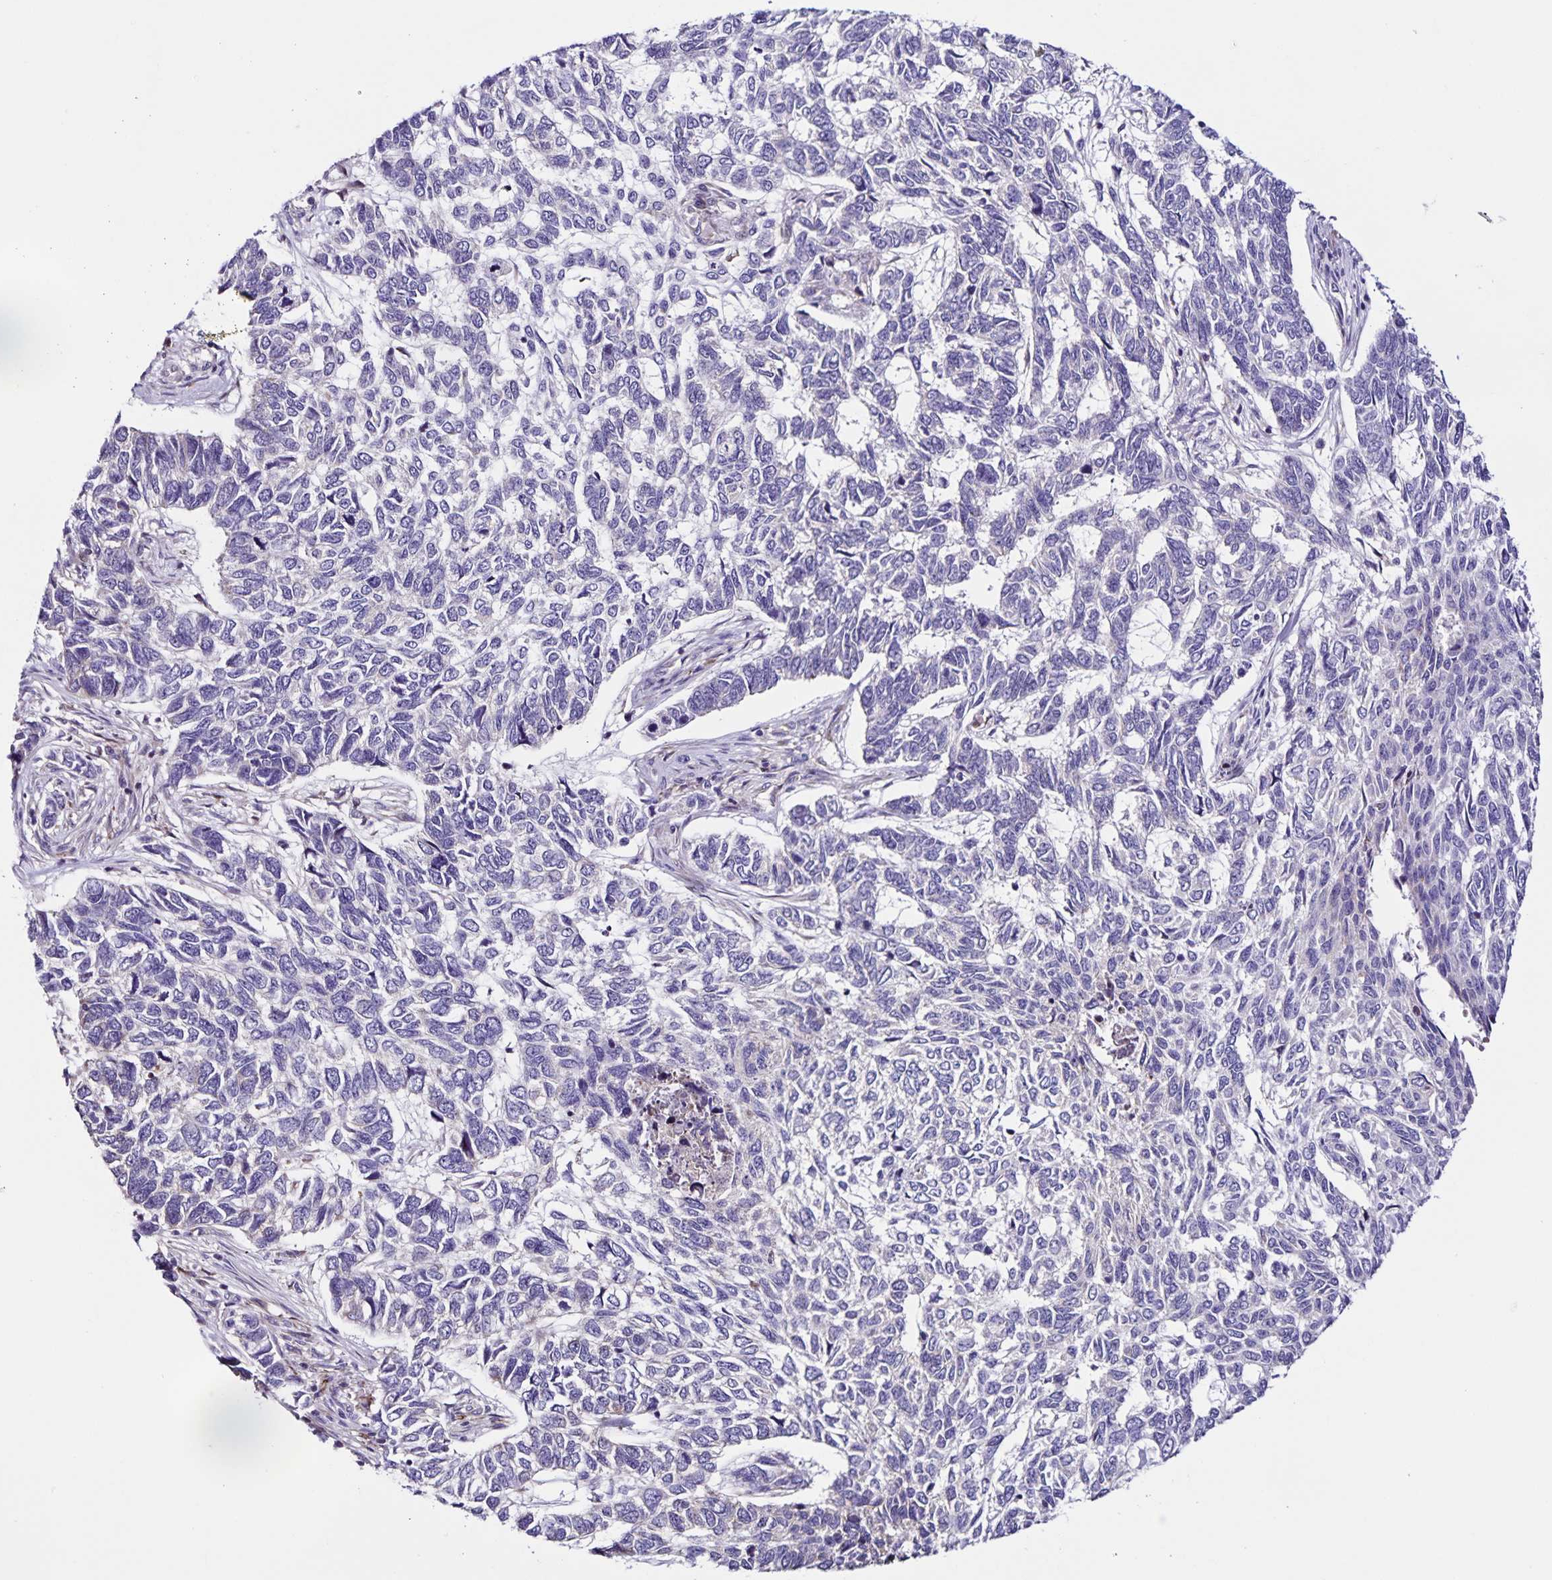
{"staining": {"intensity": "negative", "quantity": "none", "location": "none"}, "tissue": "skin cancer", "cell_type": "Tumor cells", "image_type": "cancer", "snomed": [{"axis": "morphology", "description": "Basal cell carcinoma"}, {"axis": "topography", "description": "Skin"}], "caption": "IHC image of human skin cancer (basal cell carcinoma) stained for a protein (brown), which shows no staining in tumor cells. (Immunohistochemistry, brightfield microscopy, high magnification).", "gene": "RNFT2", "patient": {"sex": "female", "age": 65}}